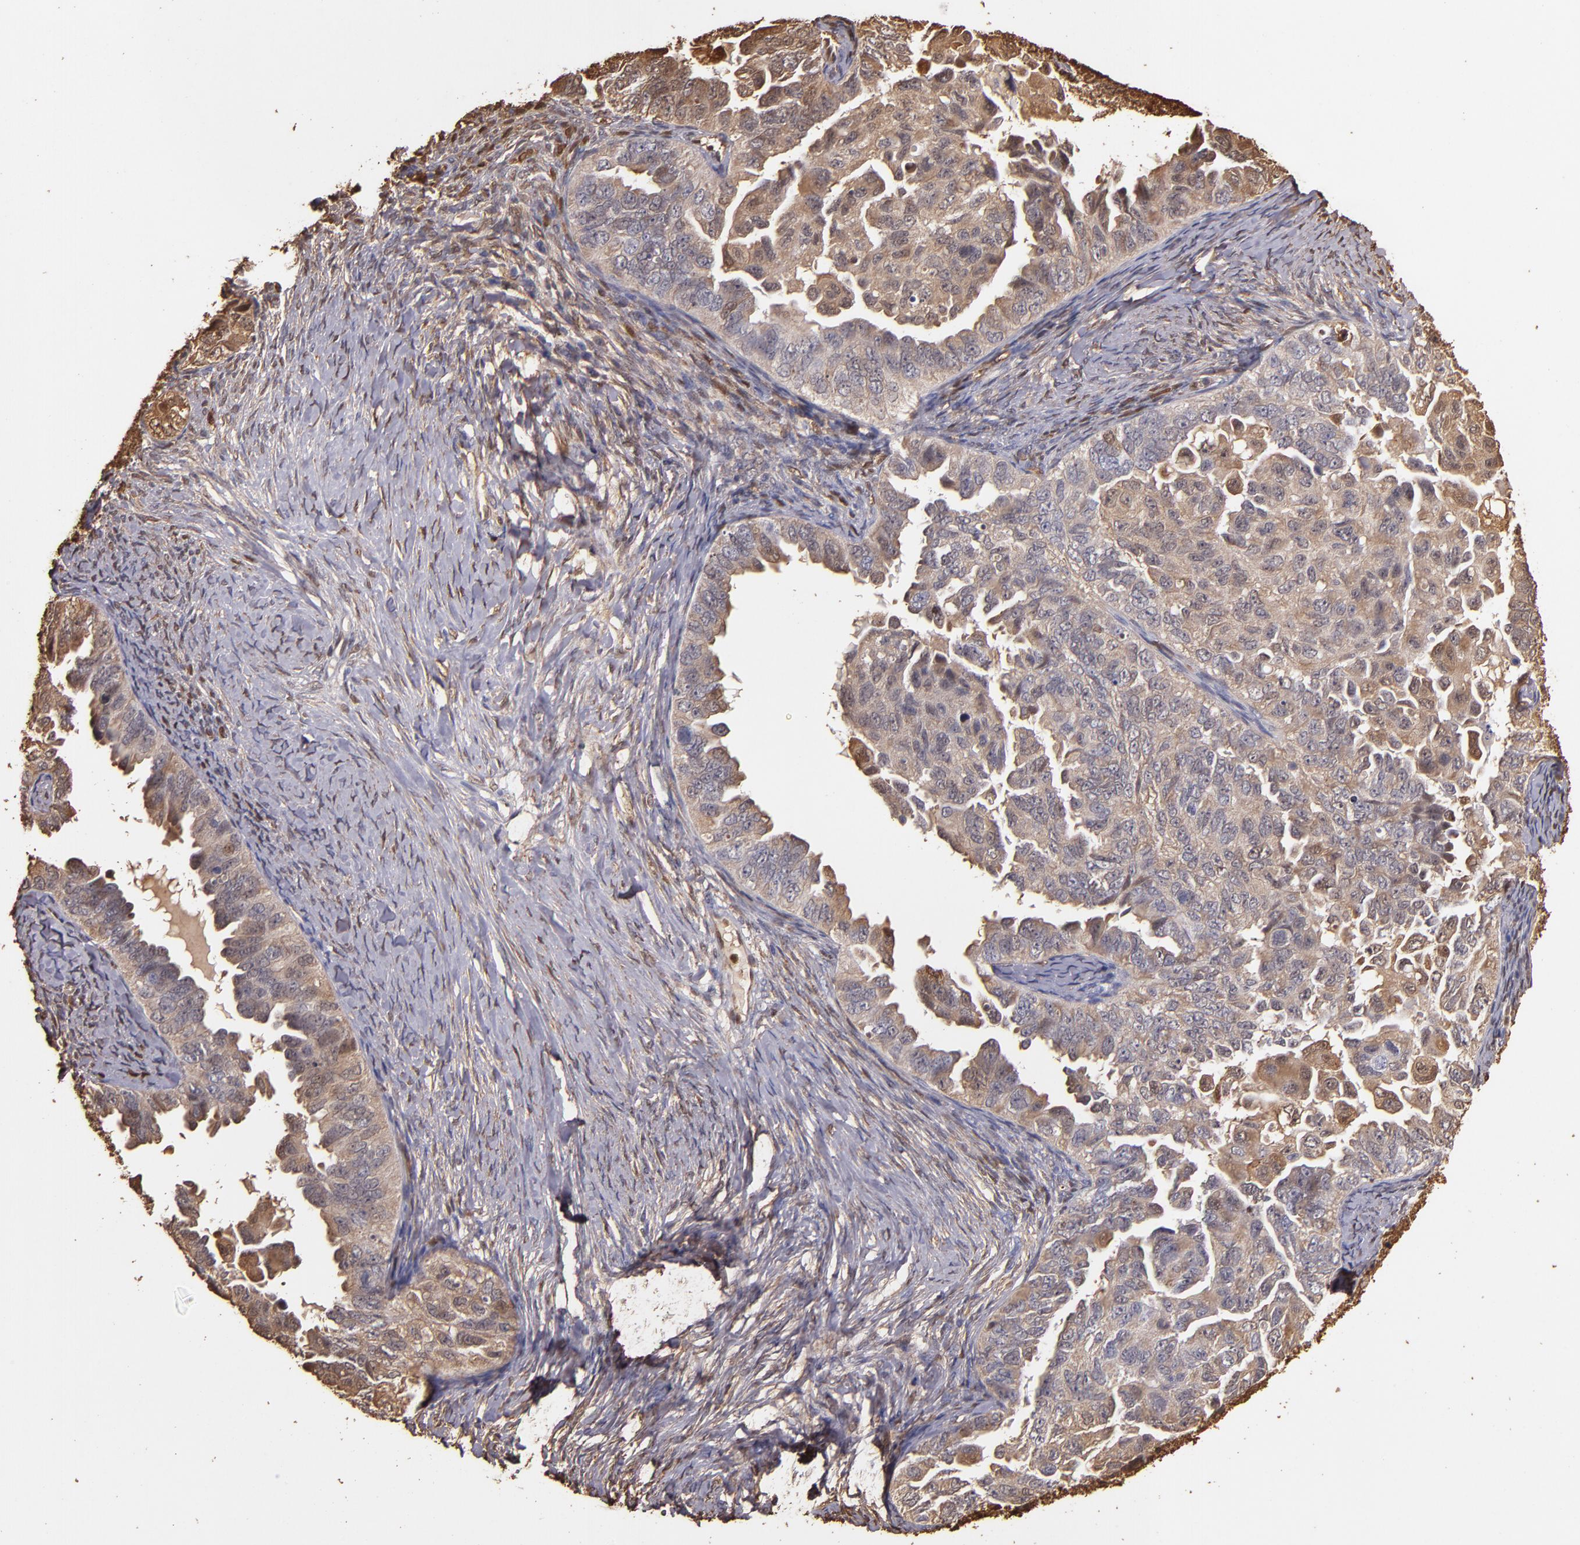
{"staining": {"intensity": "moderate", "quantity": ">75%", "location": "cytoplasmic/membranous"}, "tissue": "ovarian cancer", "cell_type": "Tumor cells", "image_type": "cancer", "snomed": [{"axis": "morphology", "description": "Cystadenocarcinoma, serous, NOS"}, {"axis": "topography", "description": "Ovary"}], "caption": "Serous cystadenocarcinoma (ovarian) tissue exhibits moderate cytoplasmic/membranous positivity in about >75% of tumor cells", "gene": "S100A6", "patient": {"sex": "female", "age": 82}}